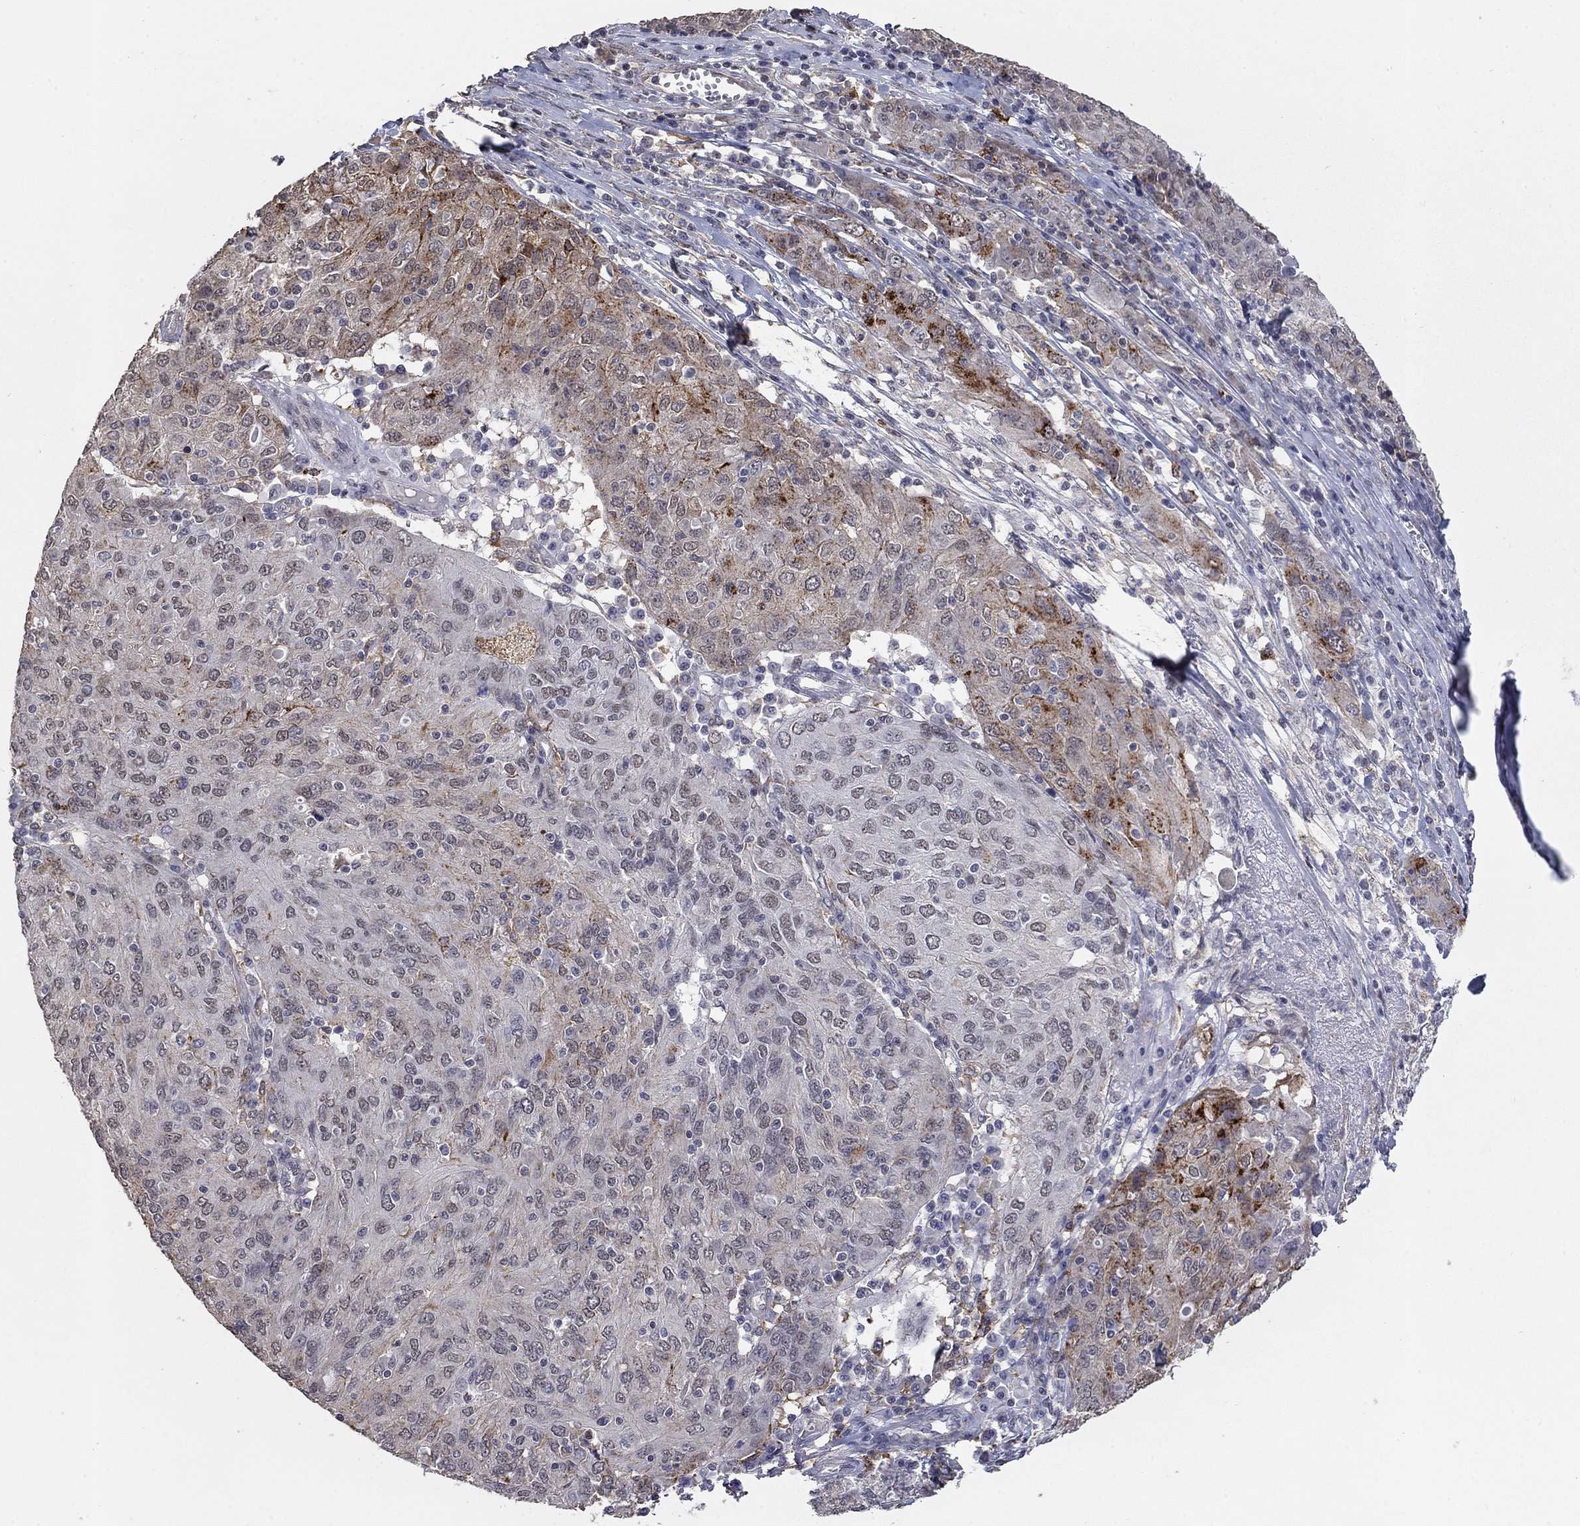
{"staining": {"intensity": "moderate", "quantity": "<25%", "location": "cytoplasmic/membranous"}, "tissue": "ovarian cancer", "cell_type": "Tumor cells", "image_type": "cancer", "snomed": [{"axis": "morphology", "description": "Carcinoma, endometroid"}, {"axis": "topography", "description": "Ovary"}], "caption": "Immunohistochemical staining of ovarian endometroid carcinoma demonstrates low levels of moderate cytoplasmic/membranous staining in approximately <25% of tumor cells.", "gene": "GRIA3", "patient": {"sex": "female", "age": 50}}